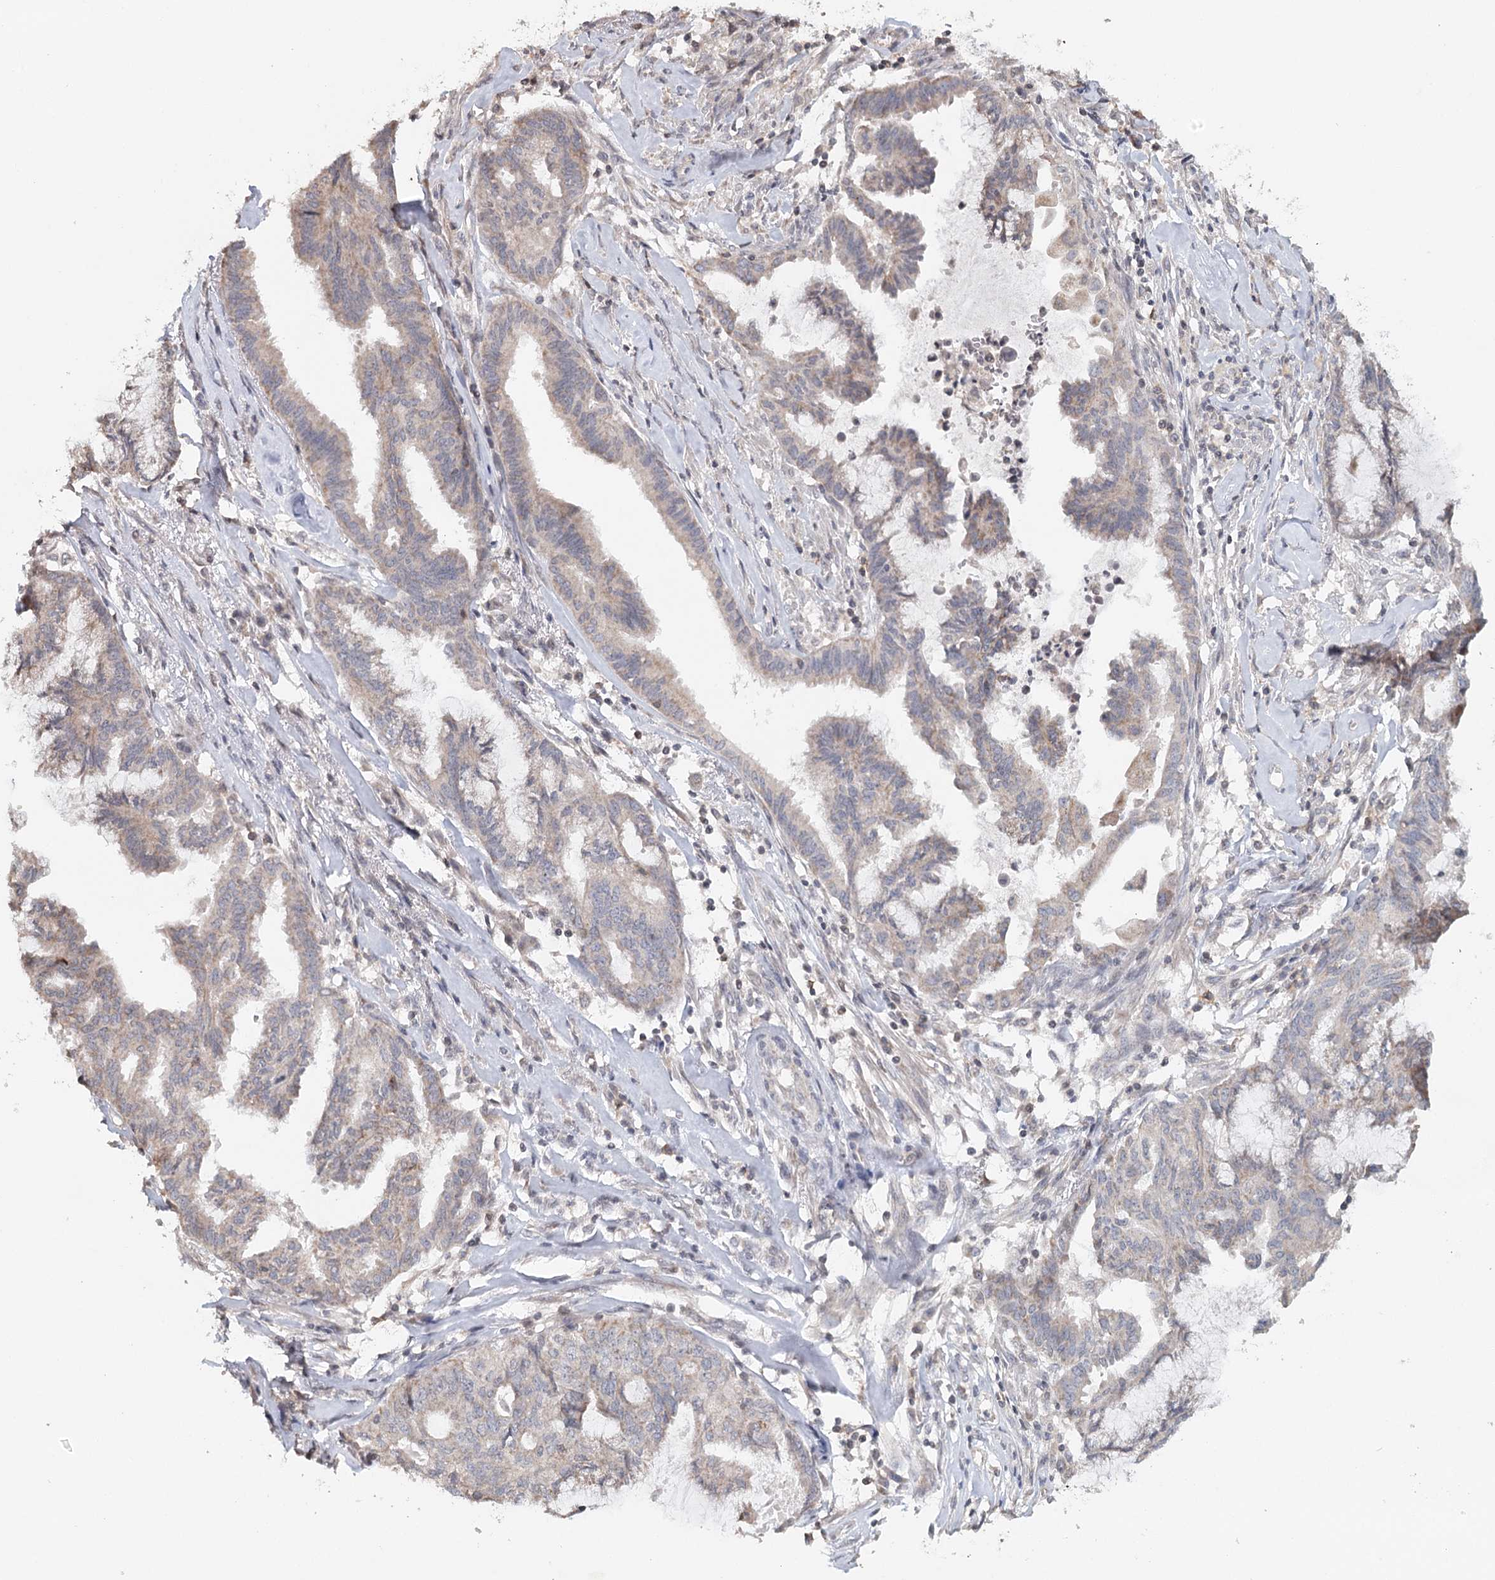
{"staining": {"intensity": "weak", "quantity": "<25%", "location": "cytoplasmic/membranous"}, "tissue": "endometrial cancer", "cell_type": "Tumor cells", "image_type": "cancer", "snomed": [{"axis": "morphology", "description": "Adenocarcinoma, NOS"}, {"axis": "topography", "description": "Endometrium"}], "caption": "Human endometrial cancer (adenocarcinoma) stained for a protein using immunohistochemistry shows no positivity in tumor cells.", "gene": "ICOS", "patient": {"sex": "female", "age": 86}}